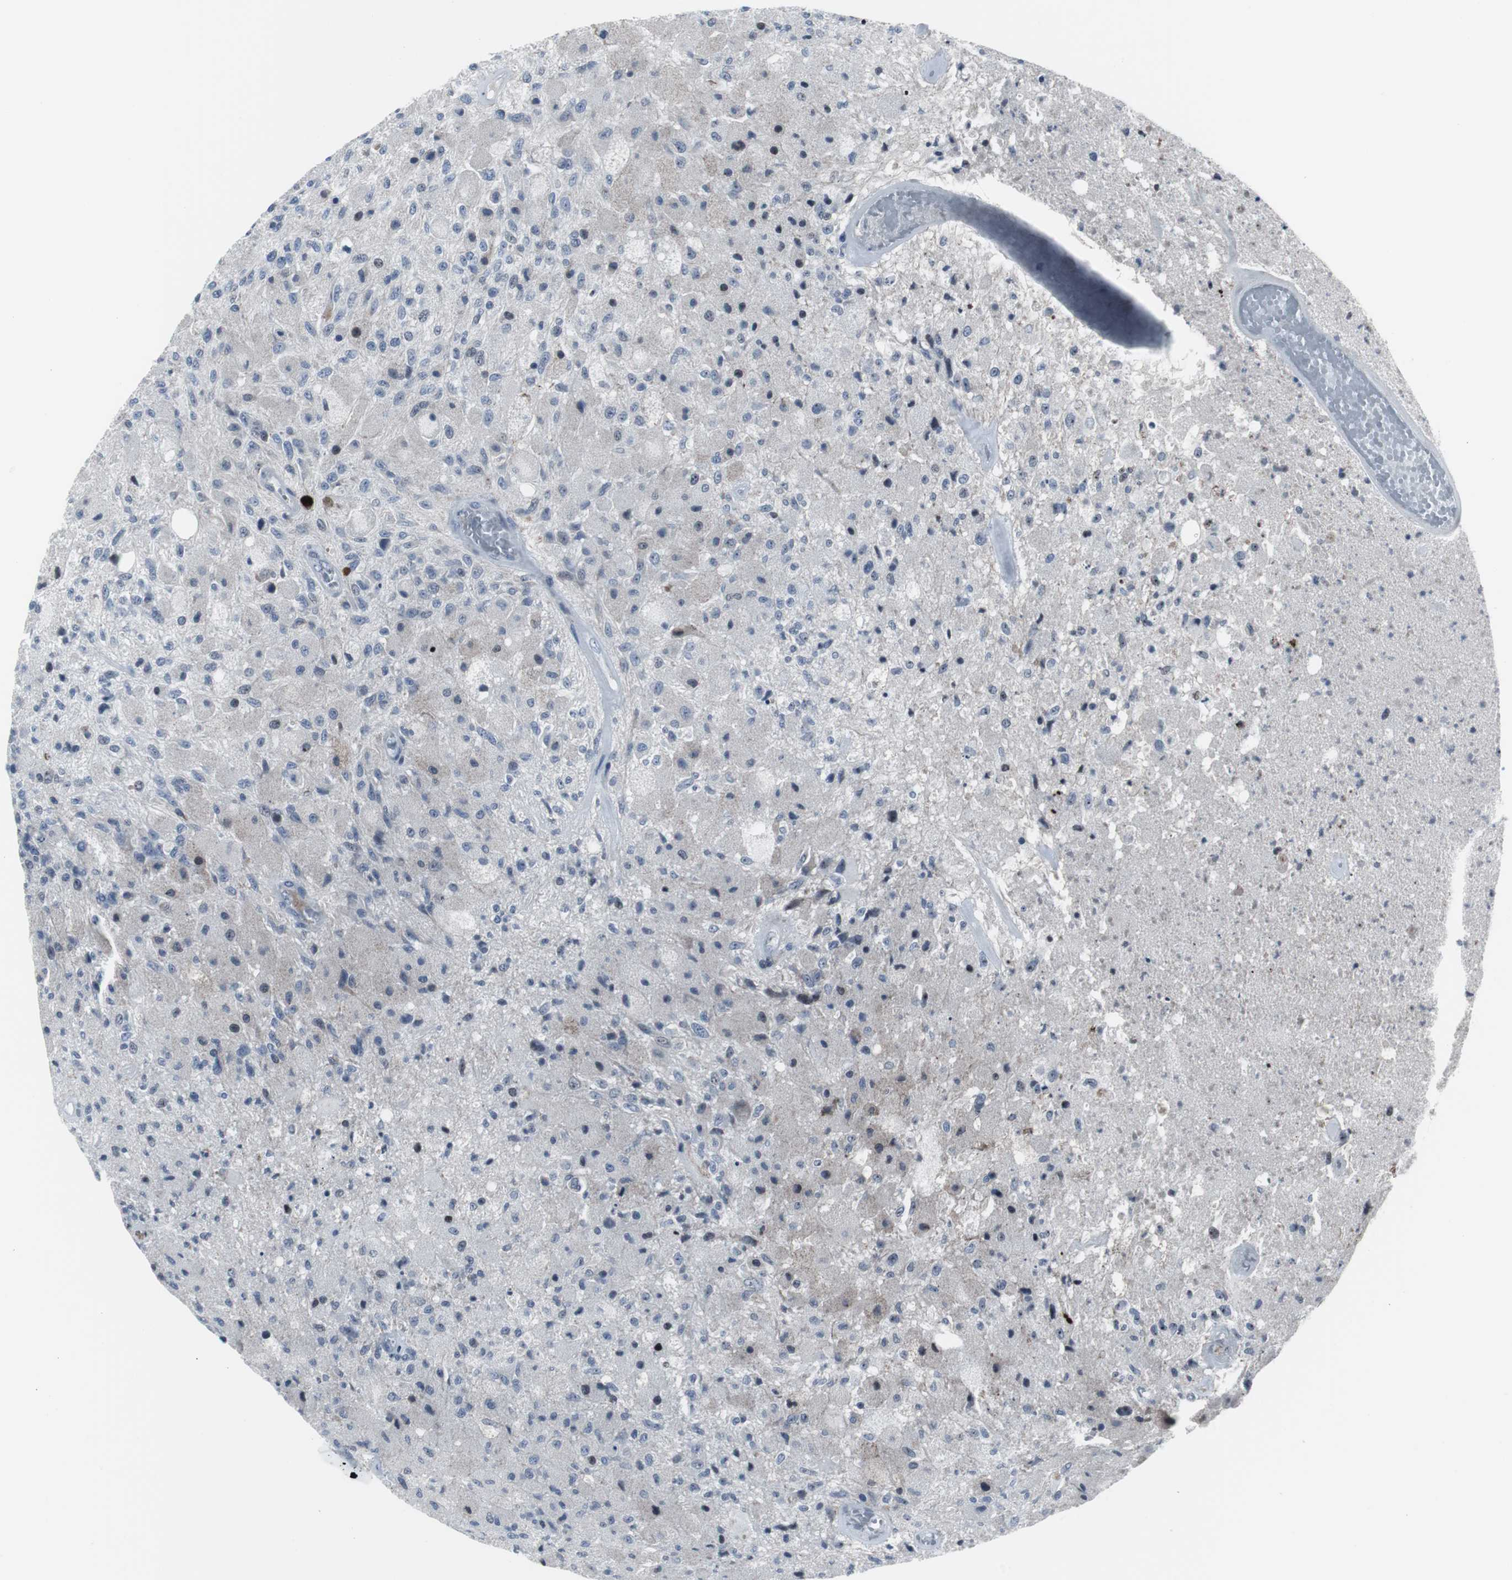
{"staining": {"intensity": "negative", "quantity": "none", "location": "none"}, "tissue": "glioma", "cell_type": "Tumor cells", "image_type": "cancer", "snomed": [{"axis": "morphology", "description": "Normal tissue, NOS"}, {"axis": "morphology", "description": "Glioma, malignant, High grade"}, {"axis": "topography", "description": "Cerebral cortex"}], "caption": "A micrograph of human malignant glioma (high-grade) is negative for staining in tumor cells.", "gene": "DOK1", "patient": {"sex": "male", "age": 77}}